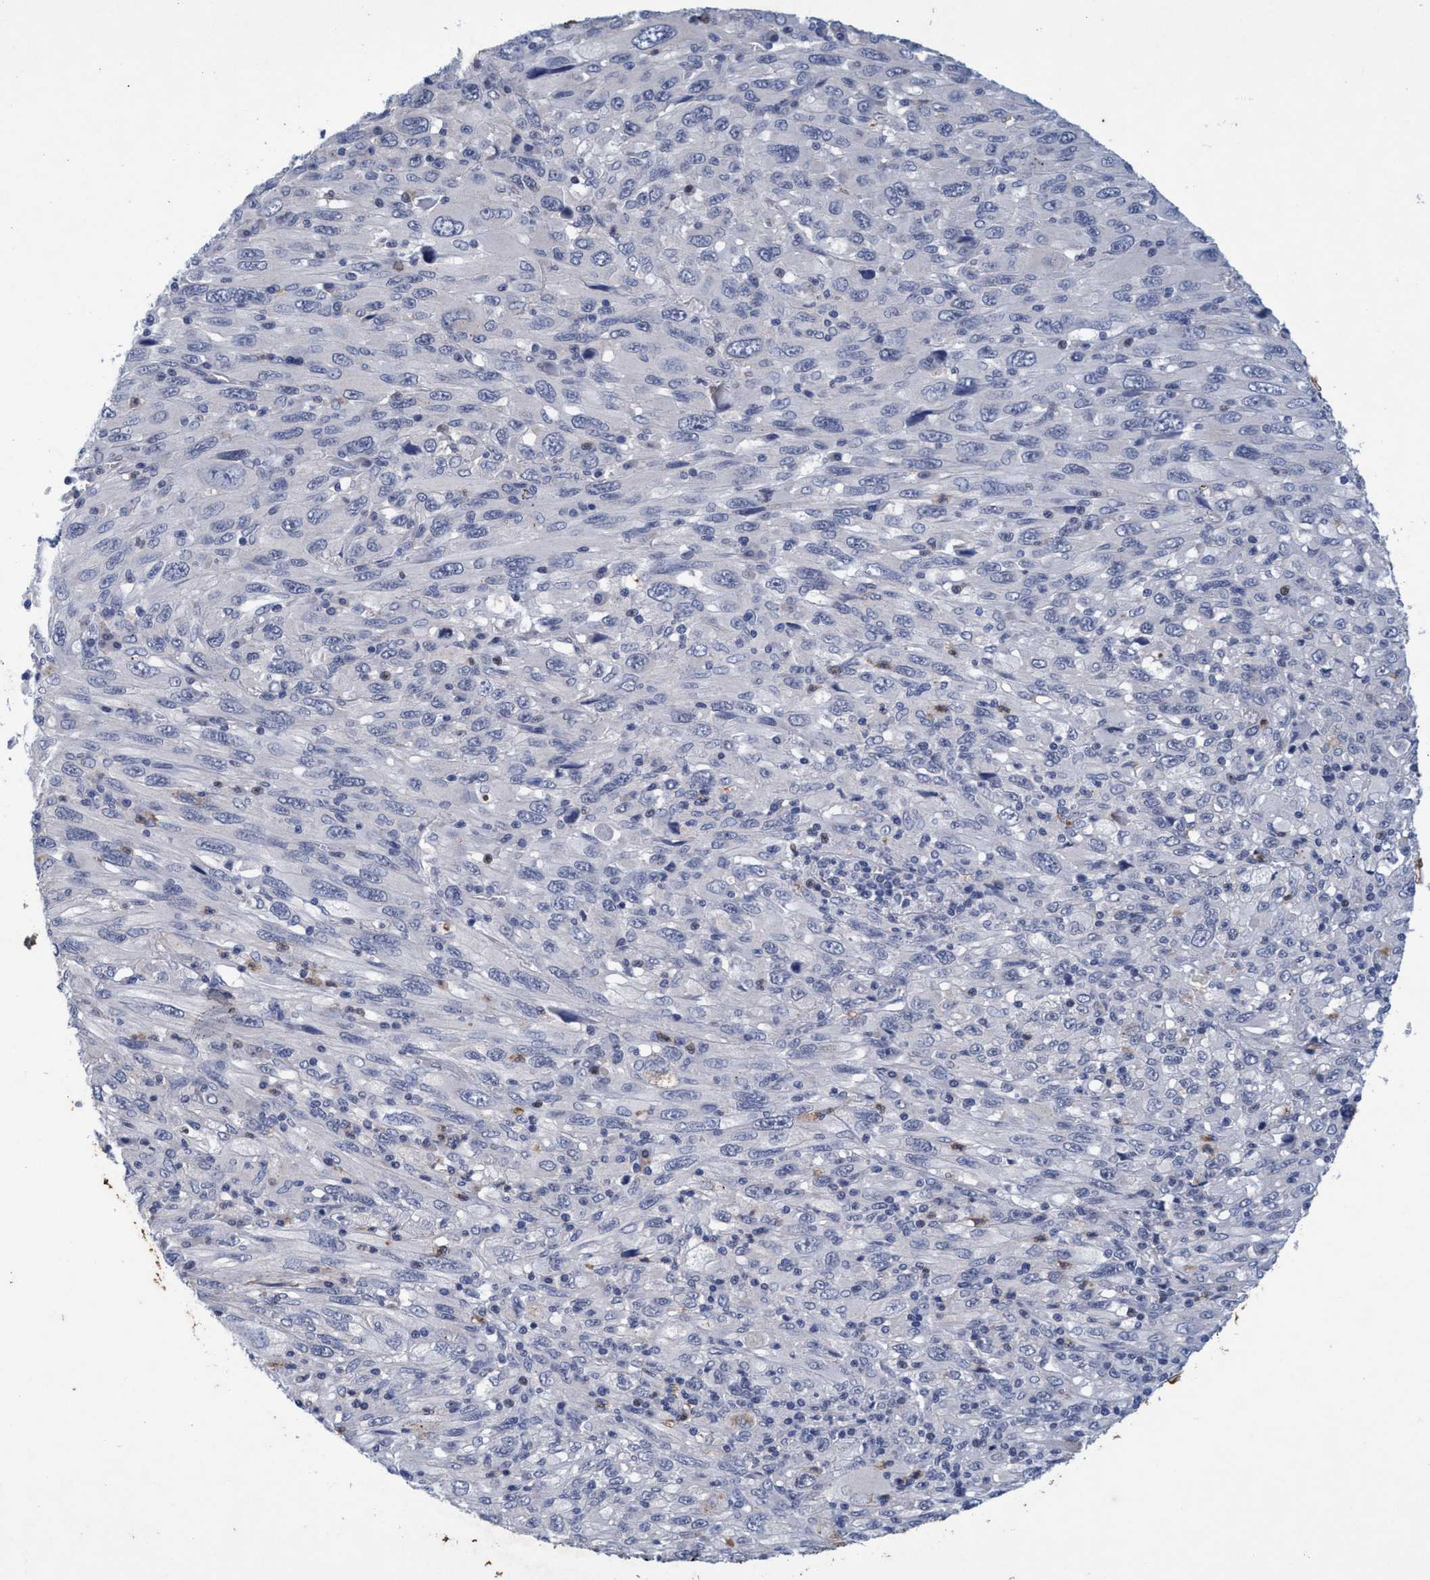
{"staining": {"intensity": "negative", "quantity": "none", "location": "none"}, "tissue": "melanoma", "cell_type": "Tumor cells", "image_type": "cancer", "snomed": [{"axis": "morphology", "description": "Malignant melanoma, Metastatic site"}, {"axis": "topography", "description": "Skin"}], "caption": "DAB (3,3'-diaminobenzidine) immunohistochemical staining of malignant melanoma (metastatic site) exhibits no significant expression in tumor cells.", "gene": "GRB14", "patient": {"sex": "female", "age": 56}}